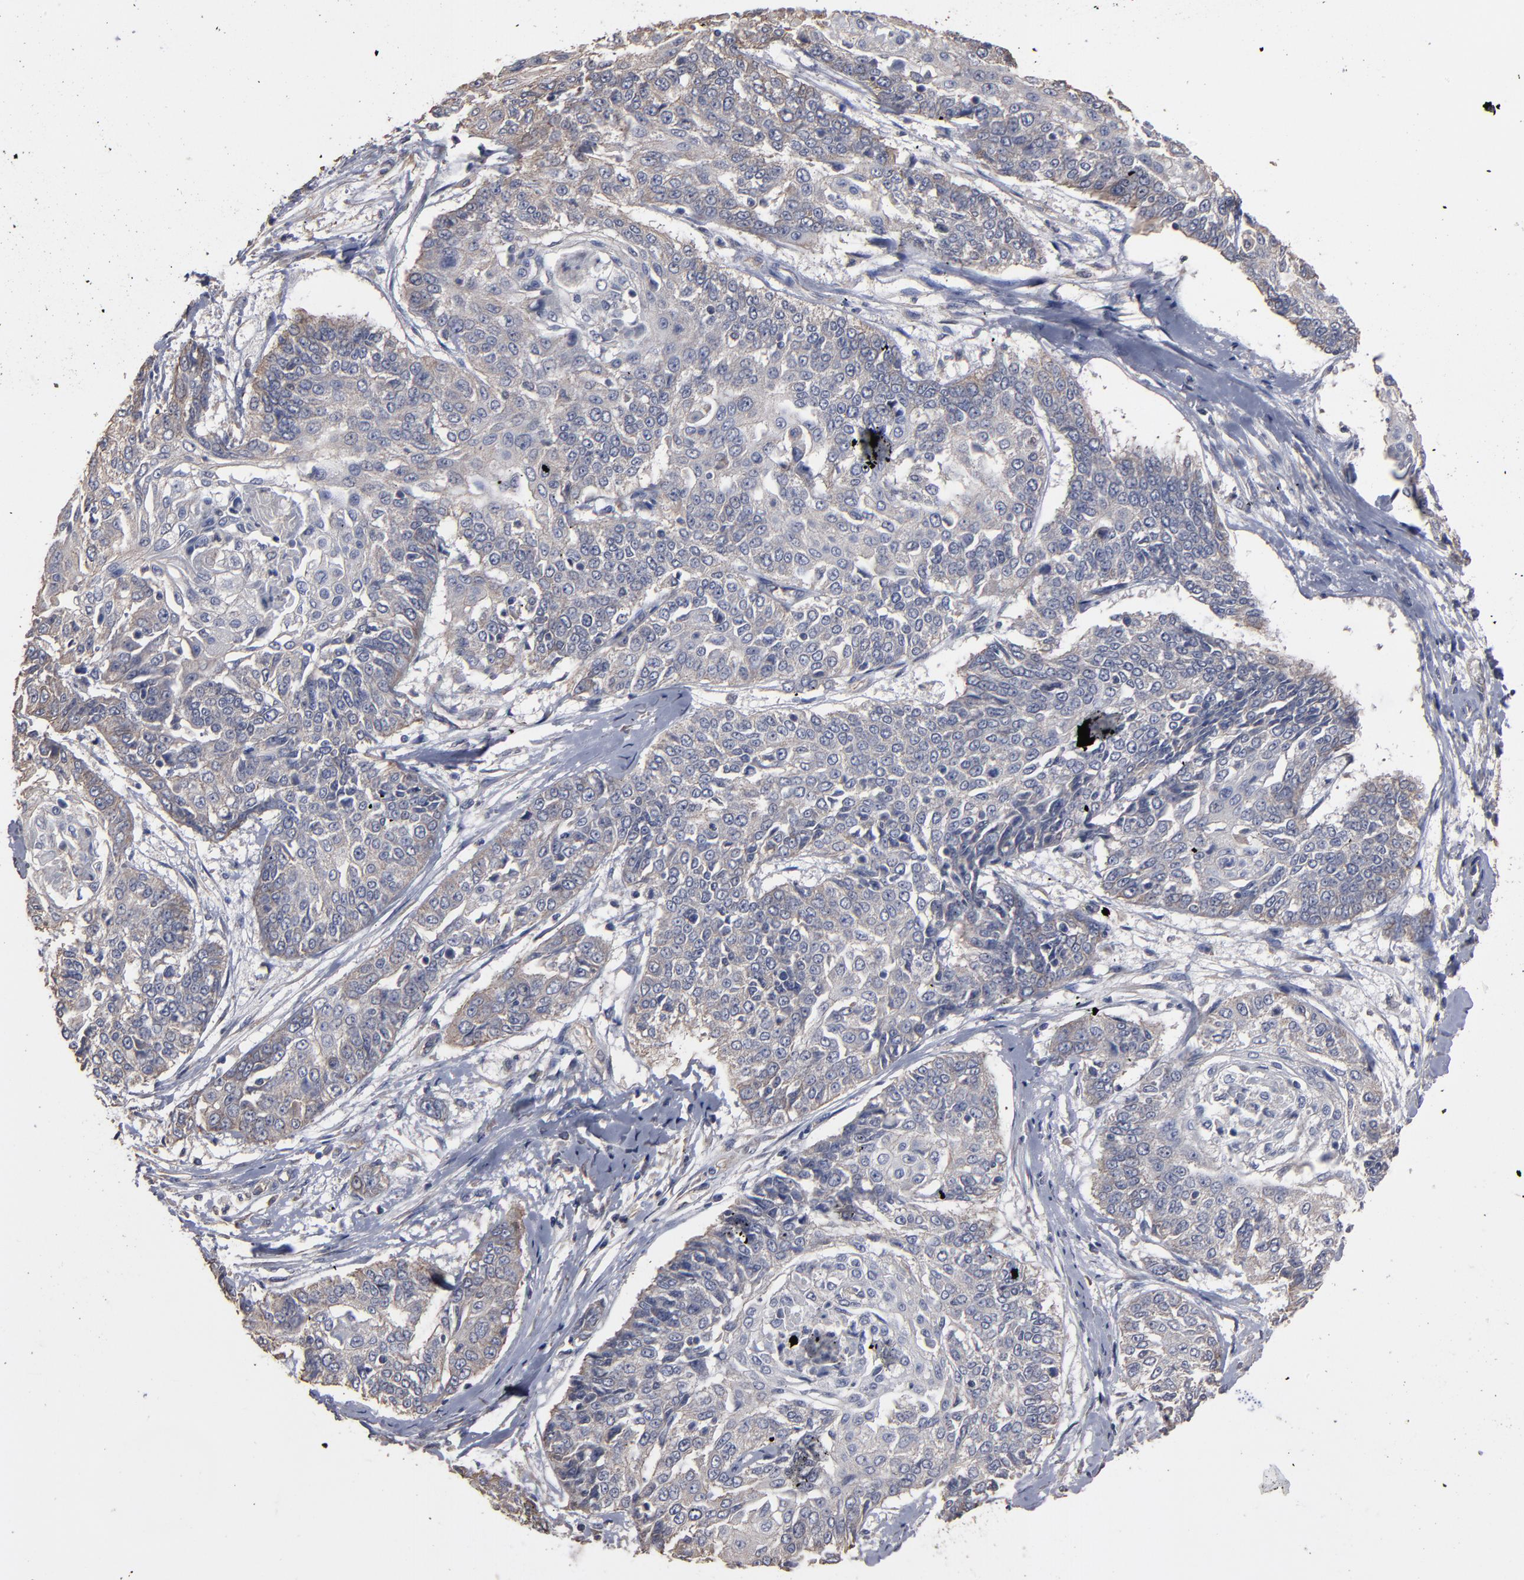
{"staining": {"intensity": "weak", "quantity": ">75%", "location": "cytoplasmic/membranous"}, "tissue": "cervical cancer", "cell_type": "Tumor cells", "image_type": "cancer", "snomed": [{"axis": "morphology", "description": "Squamous cell carcinoma, NOS"}, {"axis": "topography", "description": "Cervix"}], "caption": "Cervical squamous cell carcinoma stained for a protein (brown) exhibits weak cytoplasmic/membranous positive expression in approximately >75% of tumor cells.", "gene": "DMD", "patient": {"sex": "female", "age": 64}}